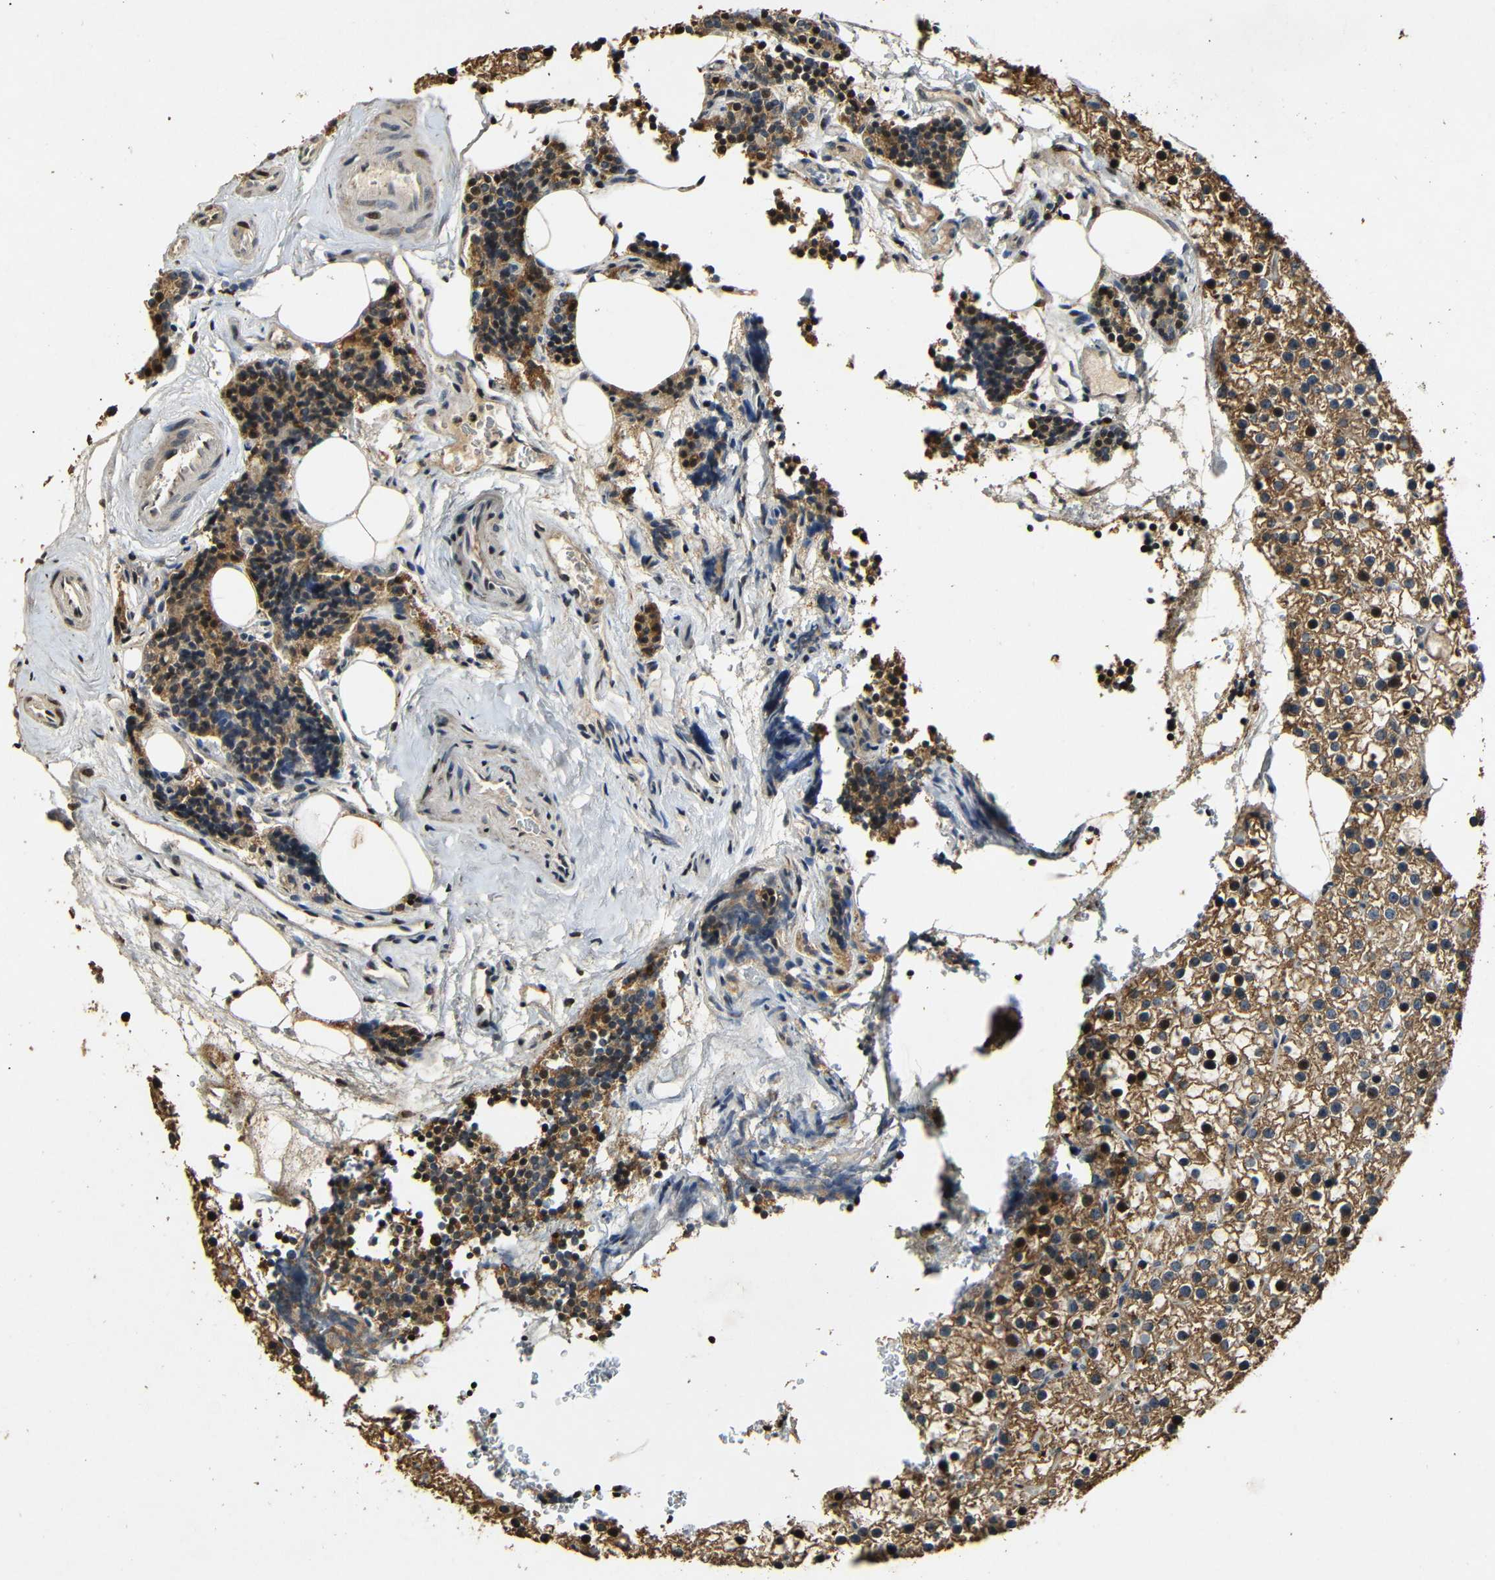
{"staining": {"intensity": "strong", "quantity": ">75%", "location": "cytoplasmic/membranous,nuclear"}, "tissue": "parathyroid gland", "cell_type": "Glandular cells", "image_type": "normal", "snomed": [{"axis": "morphology", "description": "Normal tissue, NOS"}, {"axis": "morphology", "description": "Adenoma, NOS"}, {"axis": "topography", "description": "Parathyroid gland"}], "caption": "The micrograph reveals immunohistochemical staining of benign parathyroid gland. There is strong cytoplasmic/membranous,nuclear expression is present in about >75% of glandular cells. (brown staining indicates protein expression, while blue staining denotes nuclei).", "gene": "KAZALD1", "patient": {"sex": "female", "age": 70}}